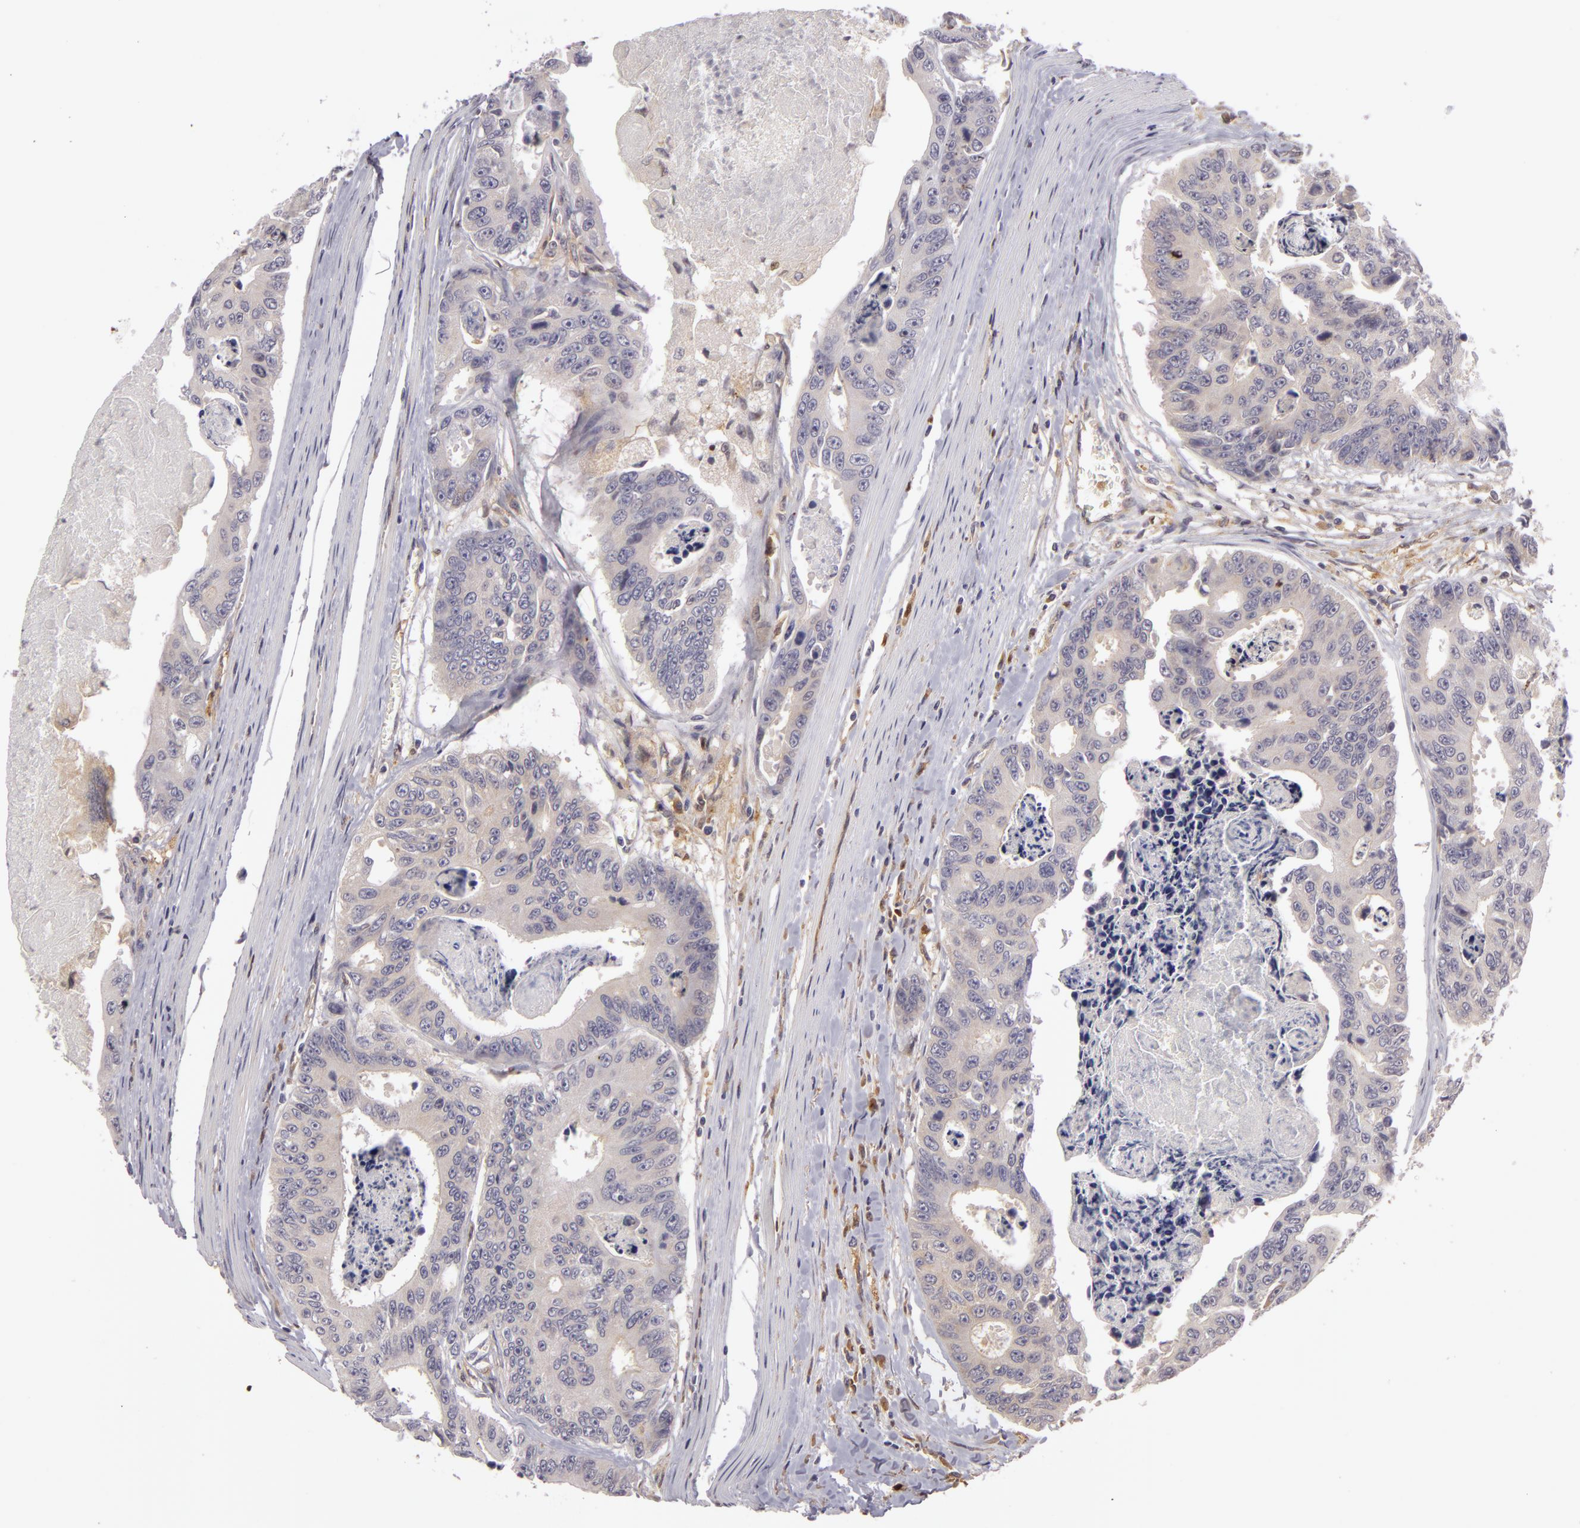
{"staining": {"intensity": "negative", "quantity": "none", "location": "none"}, "tissue": "colorectal cancer", "cell_type": "Tumor cells", "image_type": "cancer", "snomed": [{"axis": "morphology", "description": "Adenocarcinoma, NOS"}, {"axis": "topography", "description": "Colon"}], "caption": "Colorectal cancer was stained to show a protein in brown. There is no significant staining in tumor cells.", "gene": "ZNF229", "patient": {"sex": "female", "age": 86}}